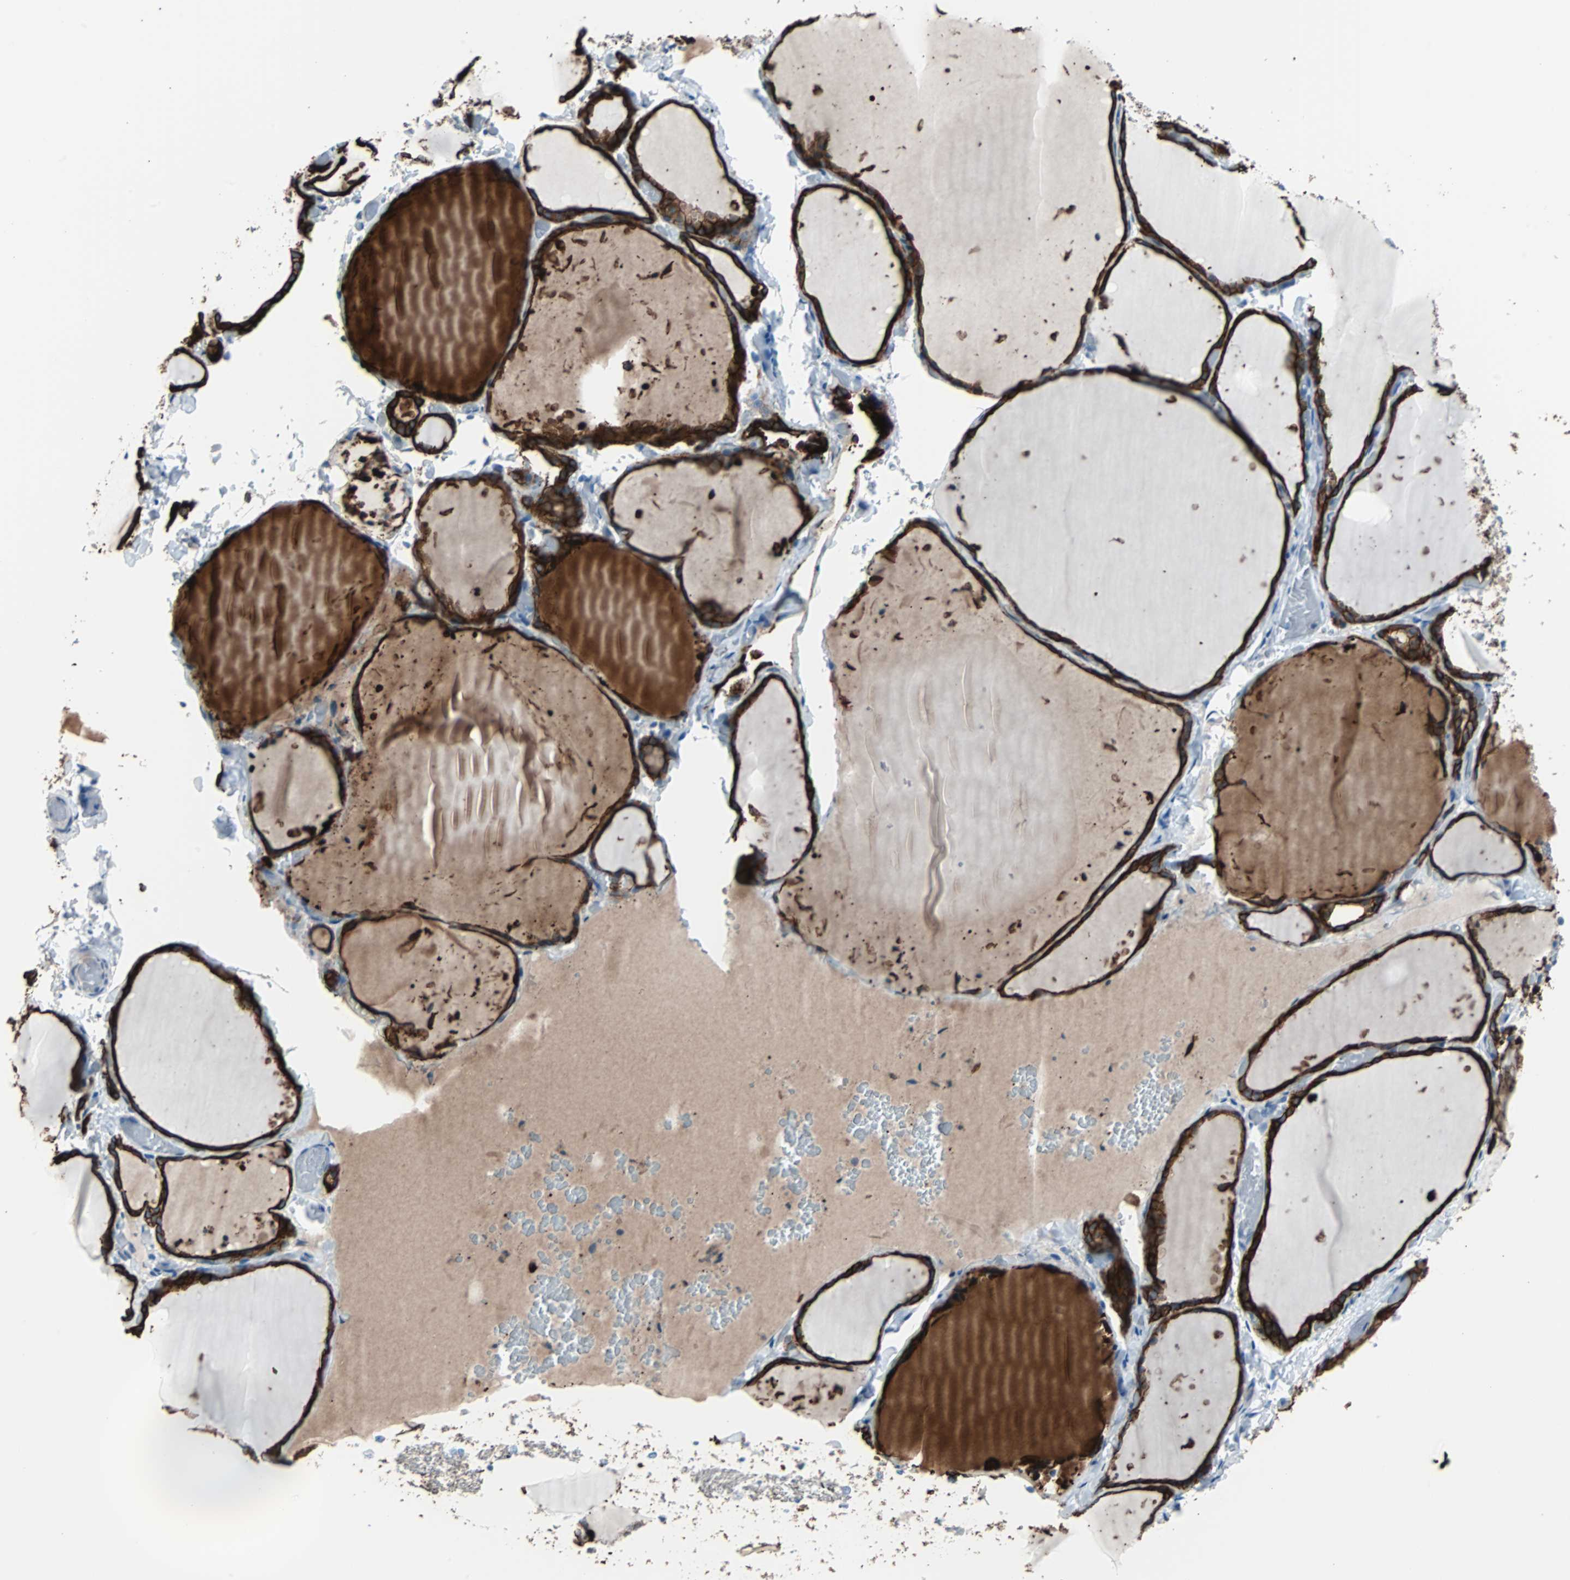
{"staining": {"intensity": "strong", "quantity": ">75%", "location": "cytoplasmic/membranous"}, "tissue": "thyroid gland", "cell_type": "Glandular cells", "image_type": "normal", "snomed": [{"axis": "morphology", "description": "Normal tissue, NOS"}, {"axis": "topography", "description": "Thyroid gland"}], "caption": "An immunohistochemistry (IHC) micrograph of benign tissue is shown. Protein staining in brown labels strong cytoplasmic/membranous positivity in thyroid gland within glandular cells.", "gene": "KRT7", "patient": {"sex": "female", "age": 22}}